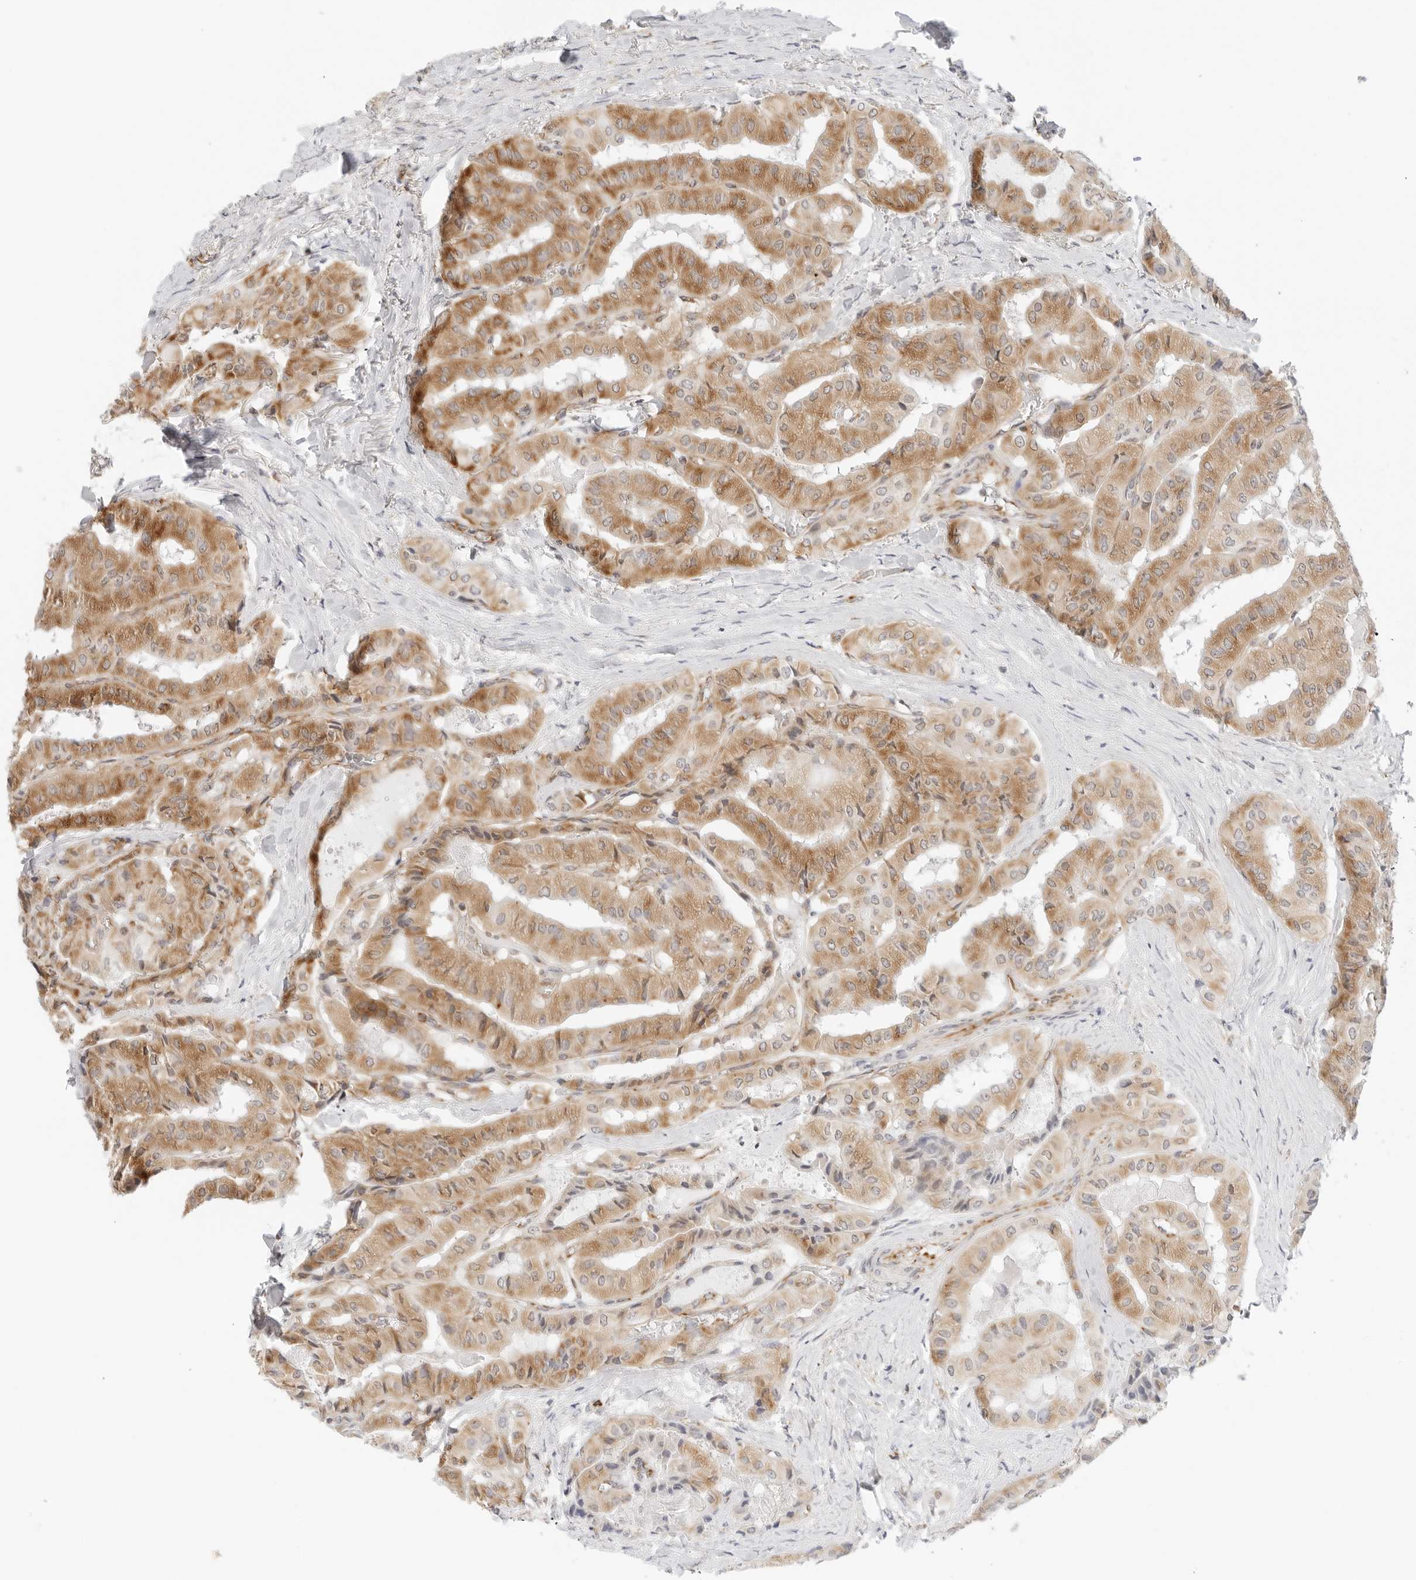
{"staining": {"intensity": "moderate", "quantity": ">75%", "location": "cytoplasmic/membranous"}, "tissue": "thyroid cancer", "cell_type": "Tumor cells", "image_type": "cancer", "snomed": [{"axis": "morphology", "description": "Papillary adenocarcinoma, NOS"}, {"axis": "topography", "description": "Thyroid gland"}], "caption": "IHC (DAB) staining of thyroid cancer exhibits moderate cytoplasmic/membranous protein expression in approximately >75% of tumor cells. (Stains: DAB (3,3'-diaminobenzidine) in brown, nuclei in blue, Microscopy: brightfield microscopy at high magnification).", "gene": "RC3H1", "patient": {"sex": "female", "age": 59}}